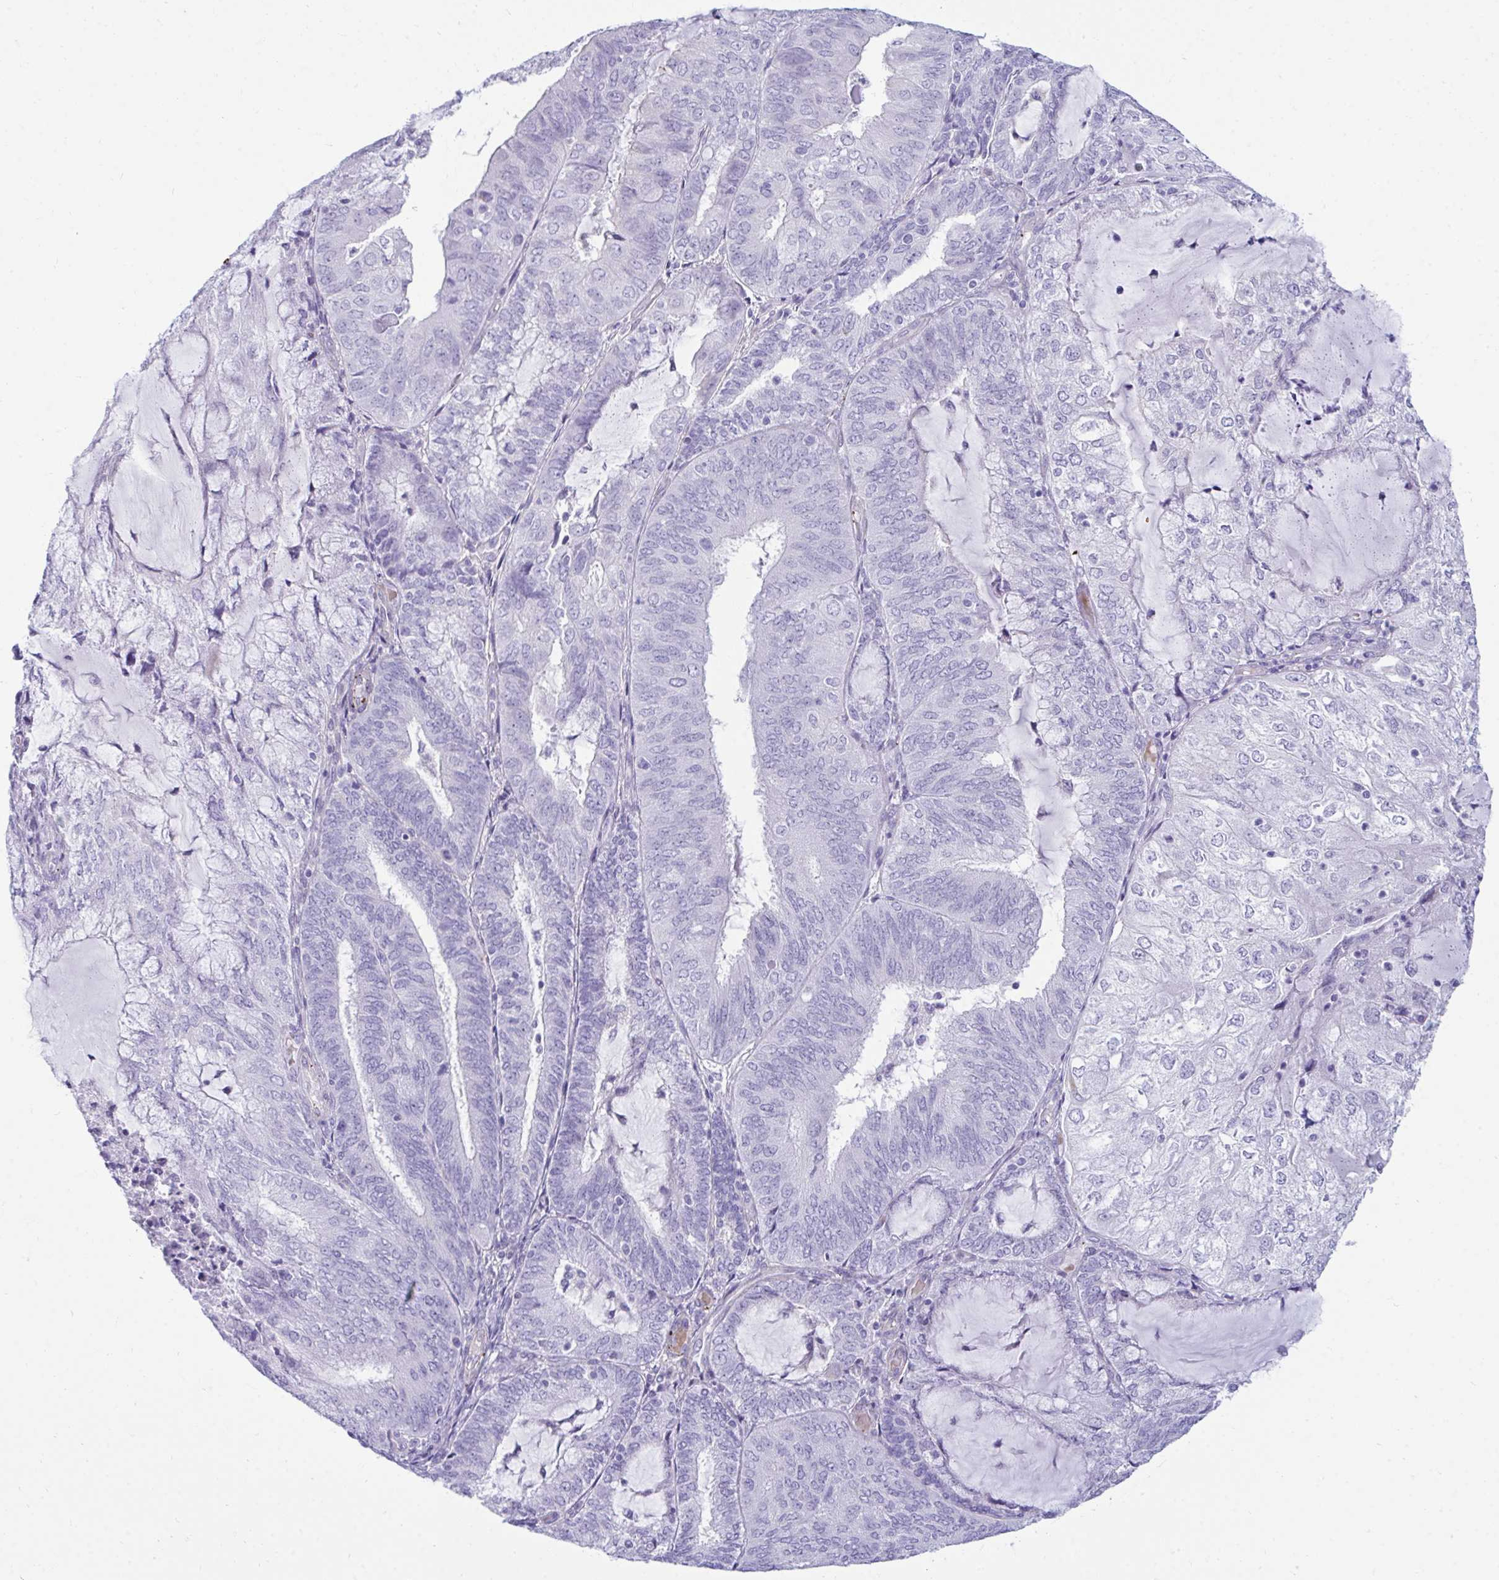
{"staining": {"intensity": "negative", "quantity": "none", "location": "none"}, "tissue": "endometrial cancer", "cell_type": "Tumor cells", "image_type": "cancer", "snomed": [{"axis": "morphology", "description": "Adenocarcinoma, NOS"}, {"axis": "topography", "description": "Endometrium"}], "caption": "This image is of adenocarcinoma (endometrial) stained with immunohistochemistry (IHC) to label a protein in brown with the nuclei are counter-stained blue. There is no expression in tumor cells.", "gene": "UBL3", "patient": {"sex": "female", "age": 81}}